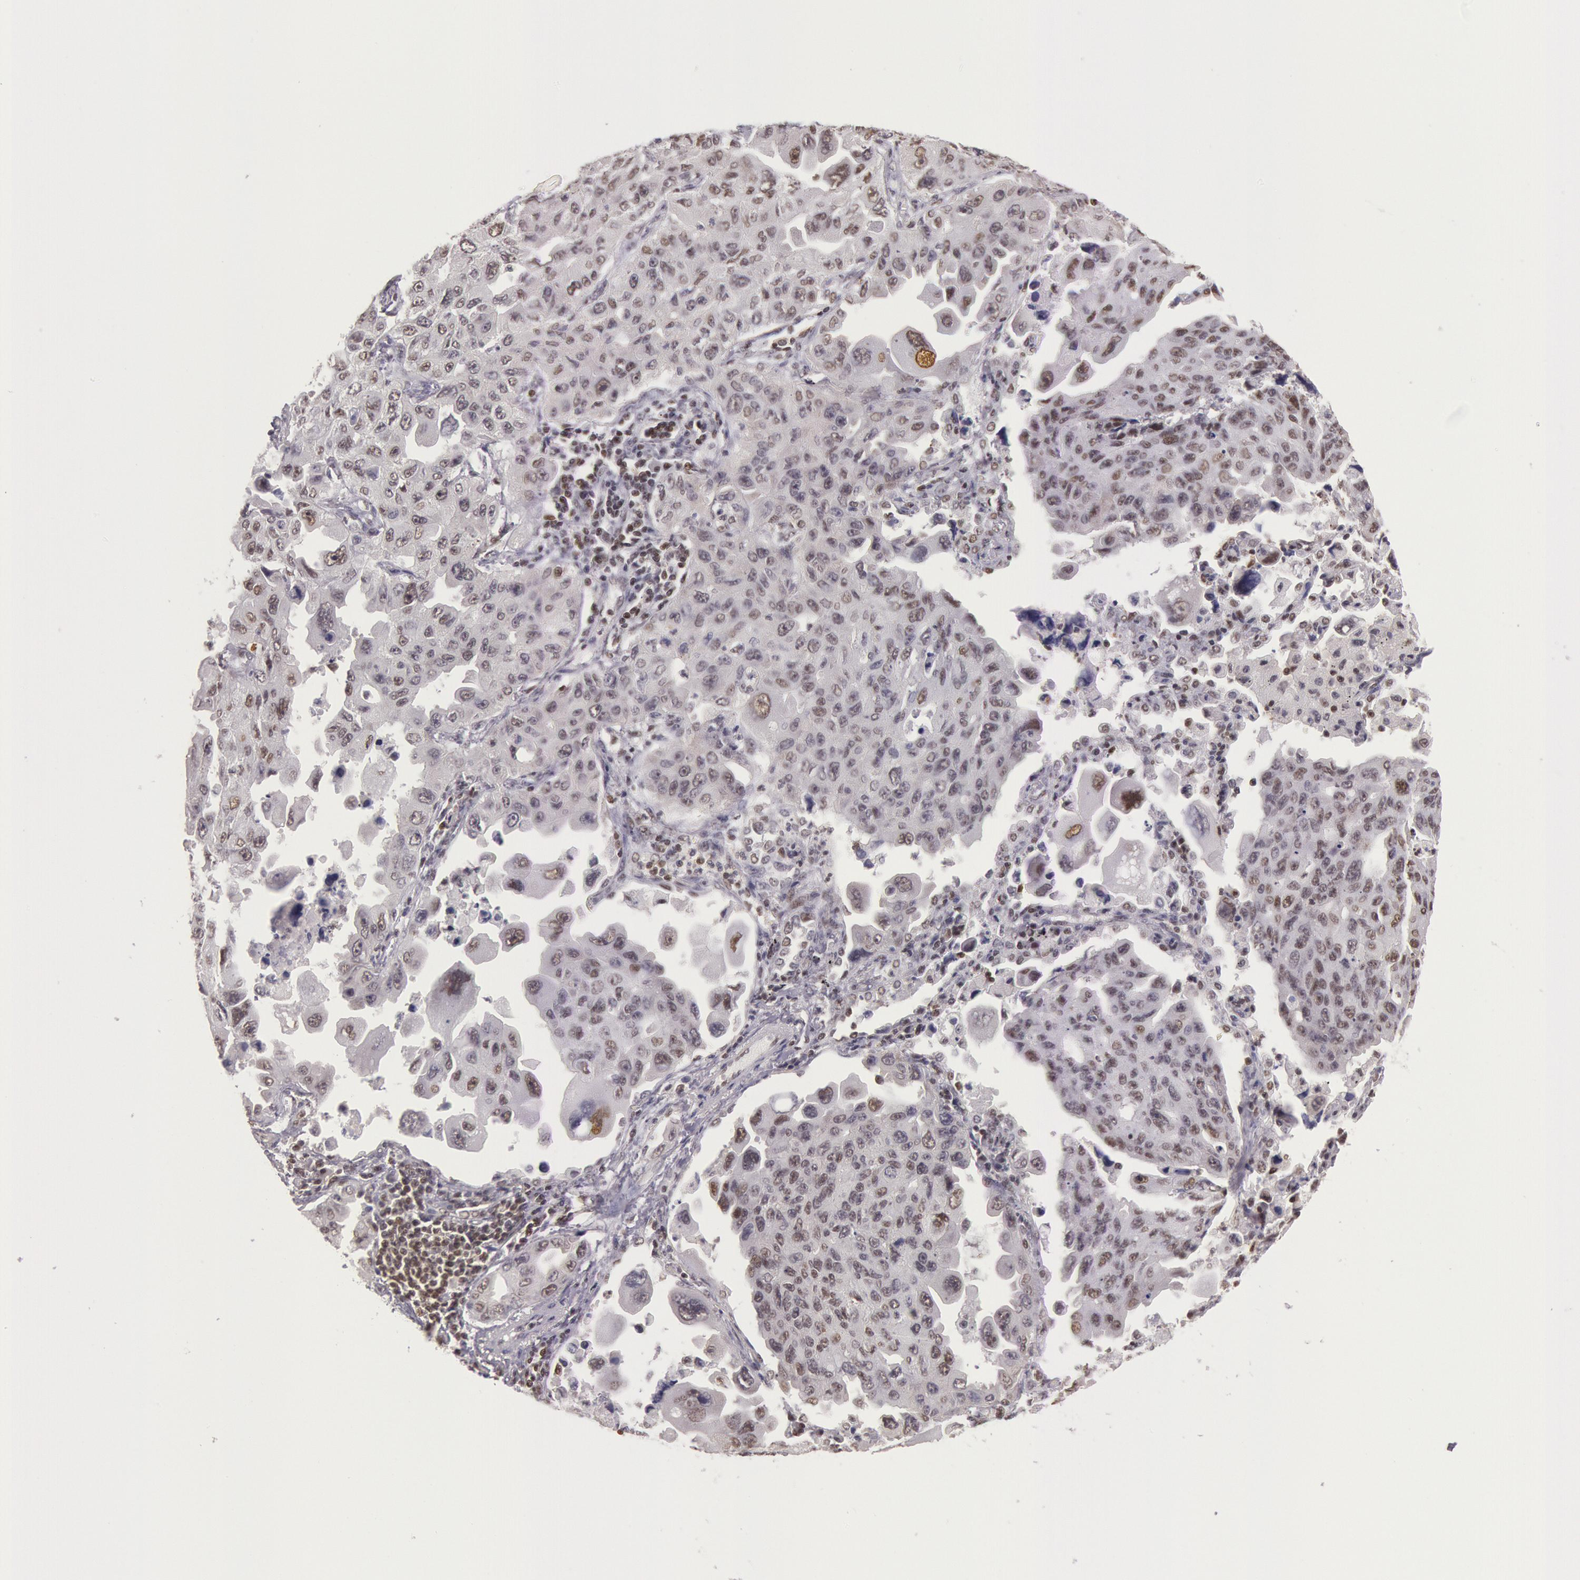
{"staining": {"intensity": "weak", "quantity": "25%-75%", "location": "nuclear"}, "tissue": "lung cancer", "cell_type": "Tumor cells", "image_type": "cancer", "snomed": [{"axis": "morphology", "description": "Adenocarcinoma, NOS"}, {"axis": "topography", "description": "Lung"}], "caption": "A photomicrograph of human lung cancer stained for a protein exhibits weak nuclear brown staining in tumor cells.", "gene": "ESS2", "patient": {"sex": "male", "age": 64}}